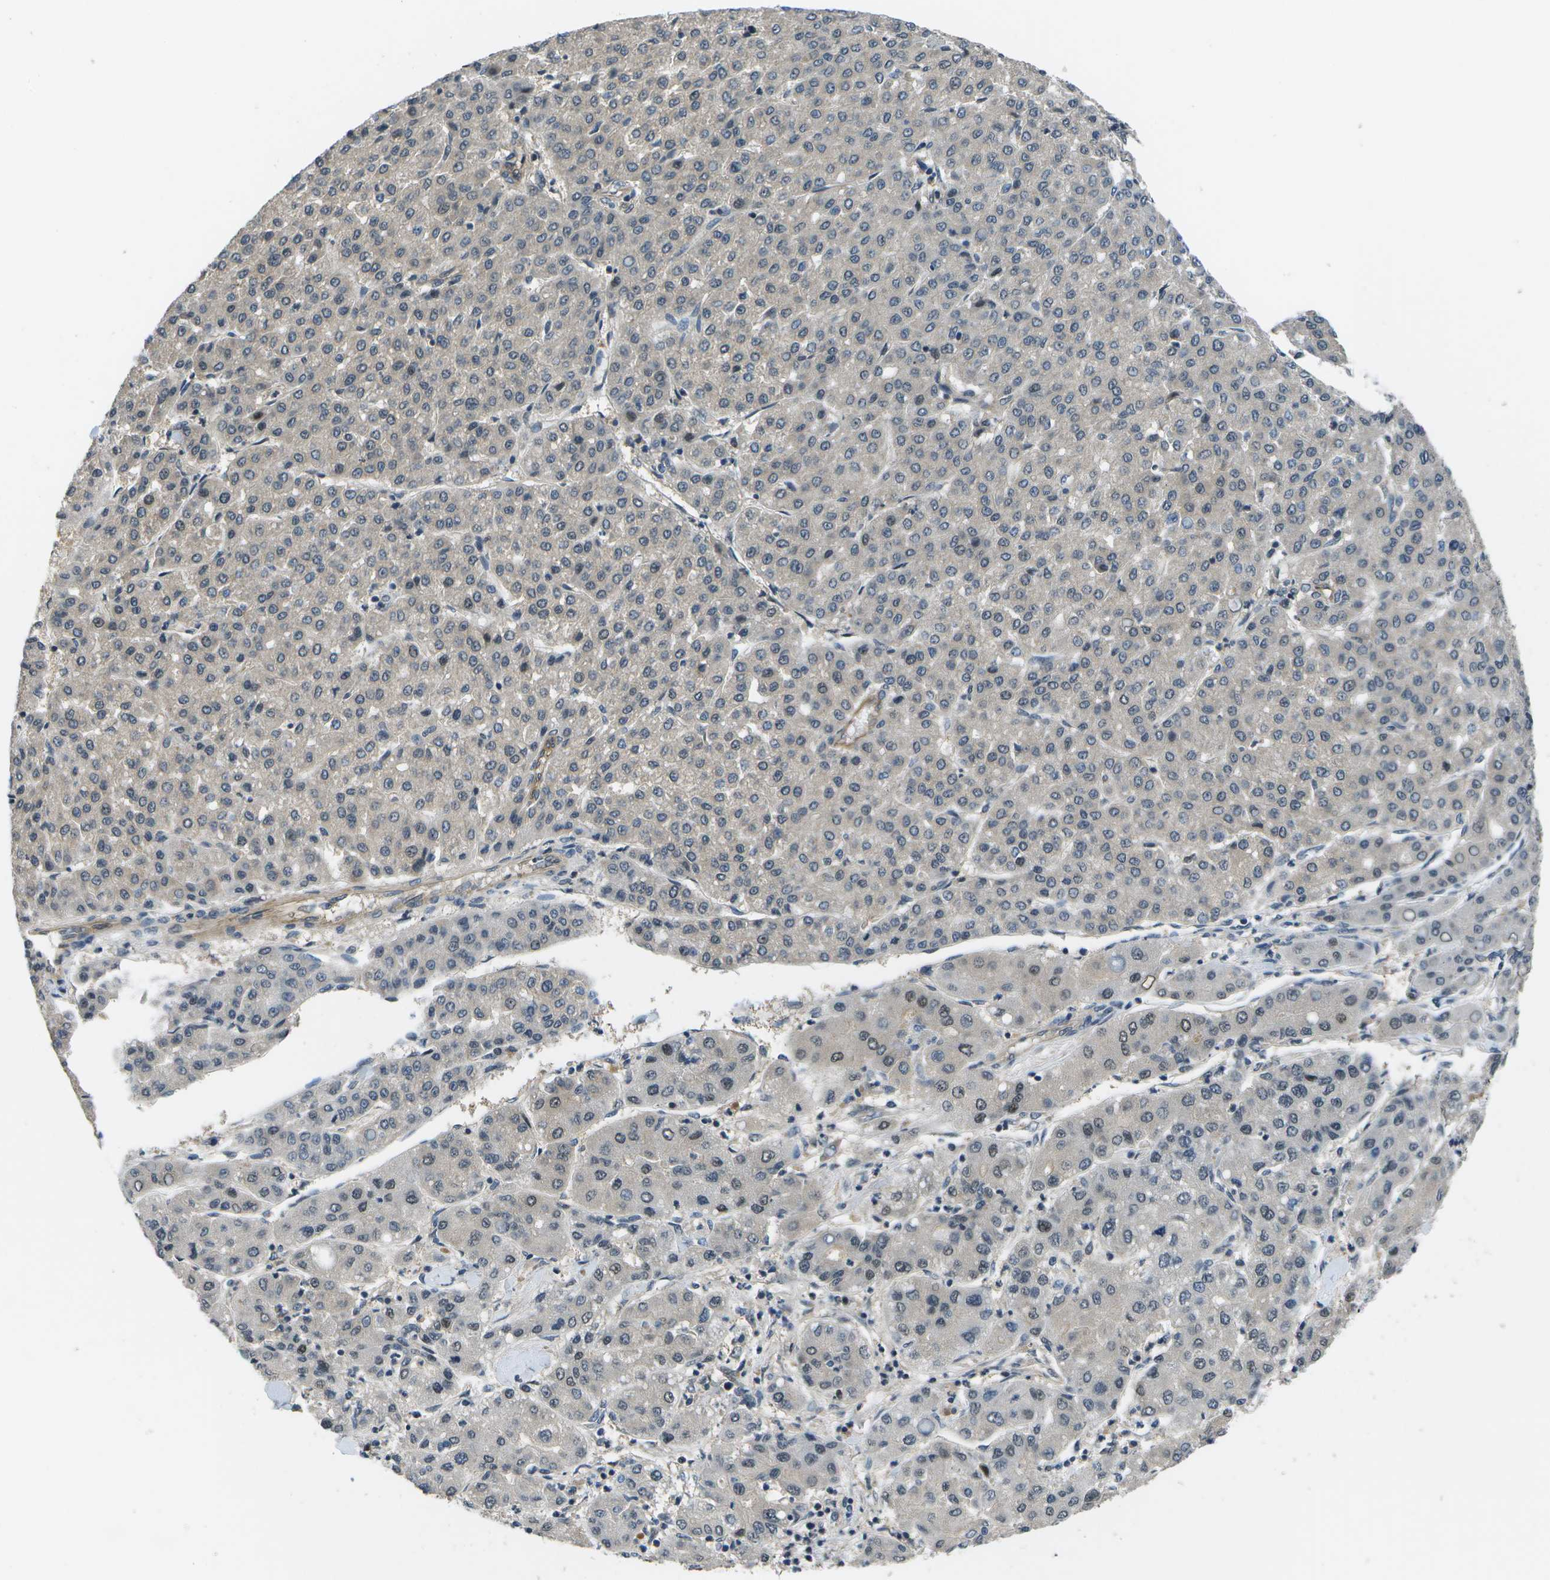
{"staining": {"intensity": "negative", "quantity": "none", "location": "none"}, "tissue": "liver cancer", "cell_type": "Tumor cells", "image_type": "cancer", "snomed": [{"axis": "morphology", "description": "Carcinoma, Hepatocellular, NOS"}, {"axis": "topography", "description": "Liver"}], "caption": "The micrograph demonstrates no staining of tumor cells in hepatocellular carcinoma (liver).", "gene": "ENPP5", "patient": {"sex": "male", "age": 65}}